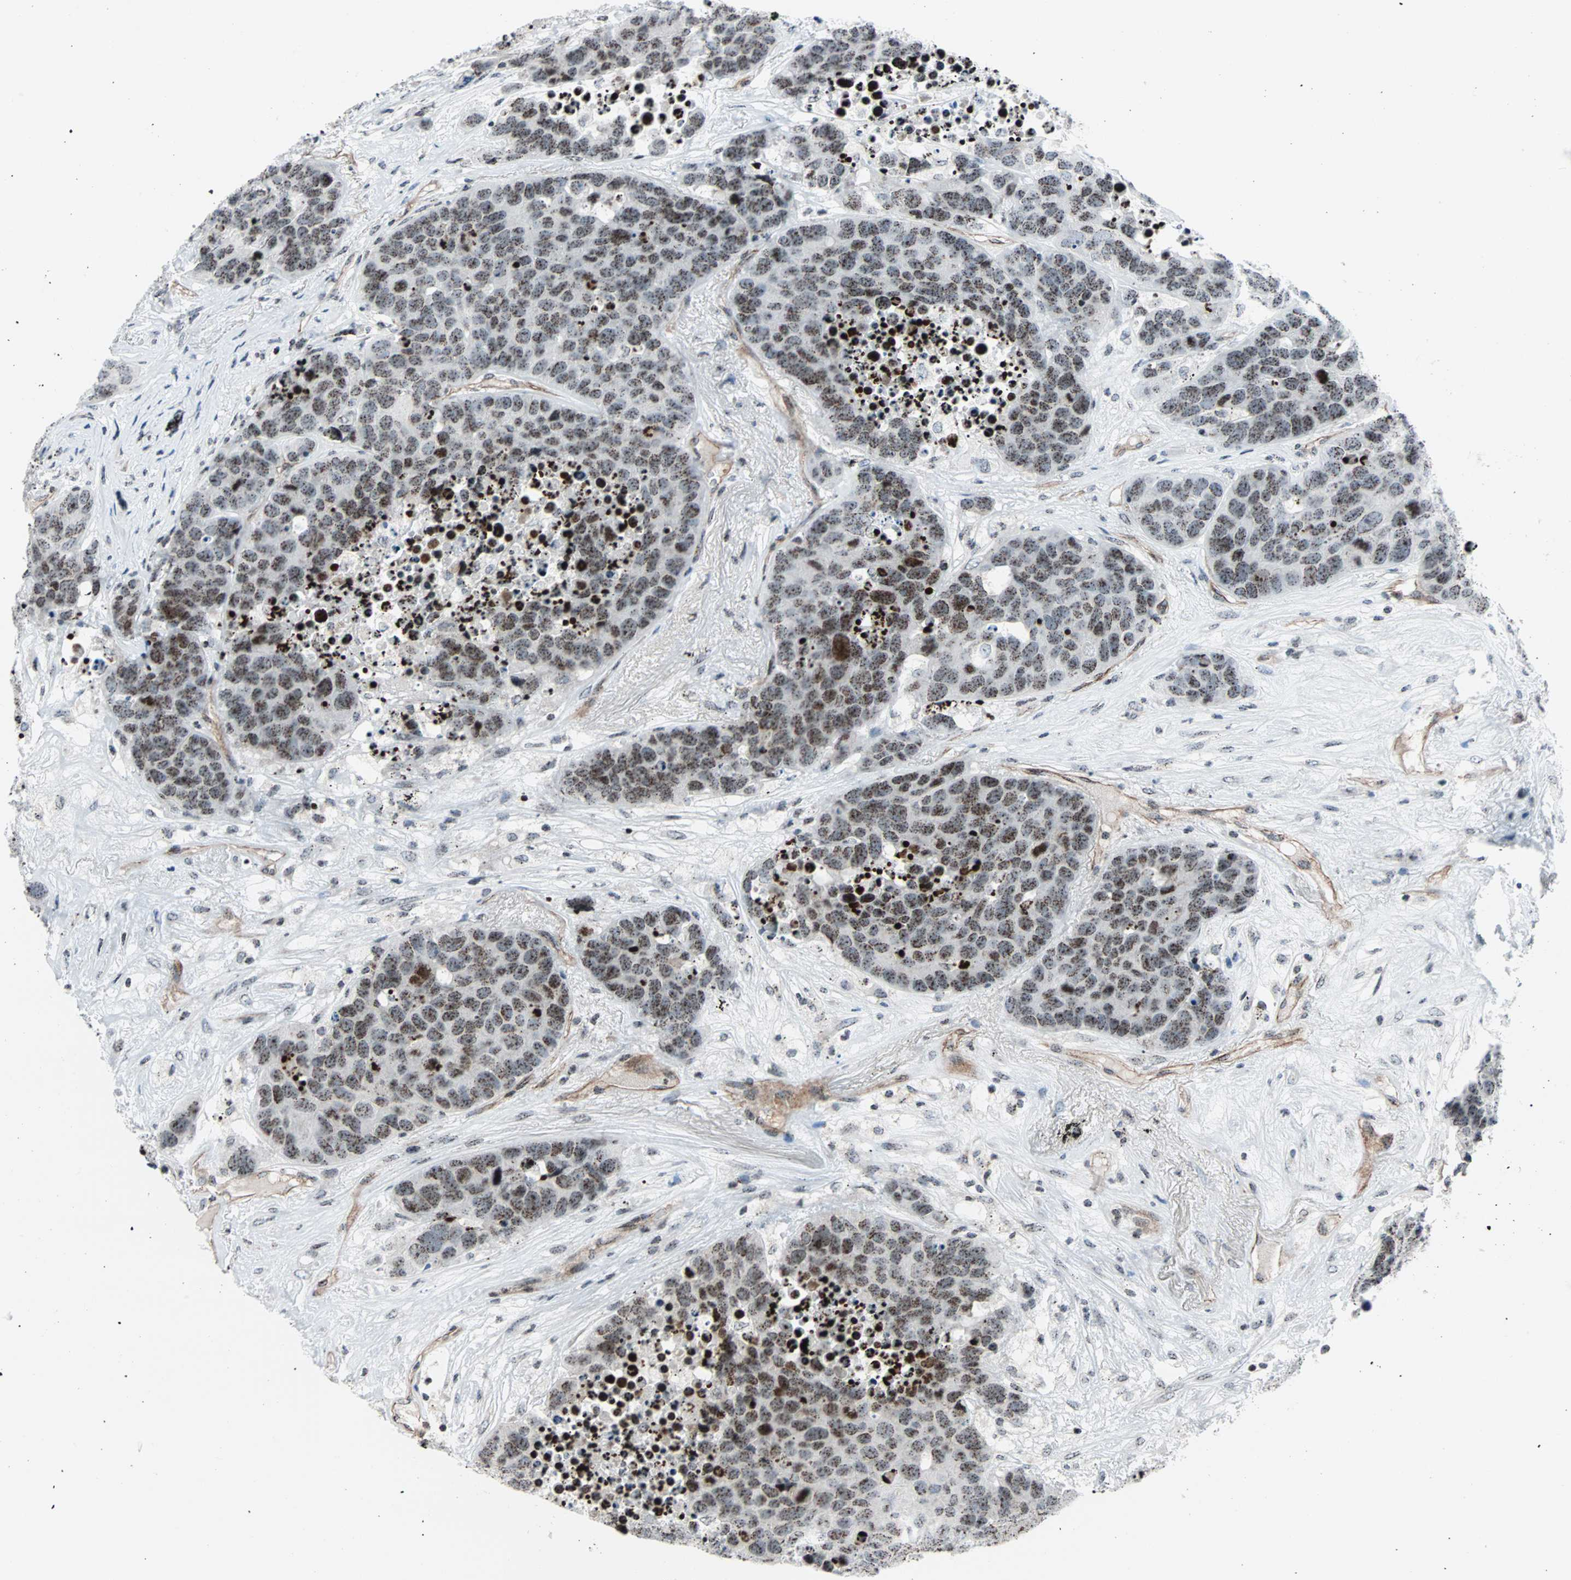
{"staining": {"intensity": "moderate", "quantity": ">75%", "location": "nuclear"}, "tissue": "carcinoid", "cell_type": "Tumor cells", "image_type": "cancer", "snomed": [{"axis": "morphology", "description": "Carcinoid, malignant, NOS"}, {"axis": "topography", "description": "Lung"}], "caption": "Immunohistochemical staining of carcinoid exhibits moderate nuclear protein staining in about >75% of tumor cells.", "gene": "CENPA", "patient": {"sex": "male", "age": 60}}